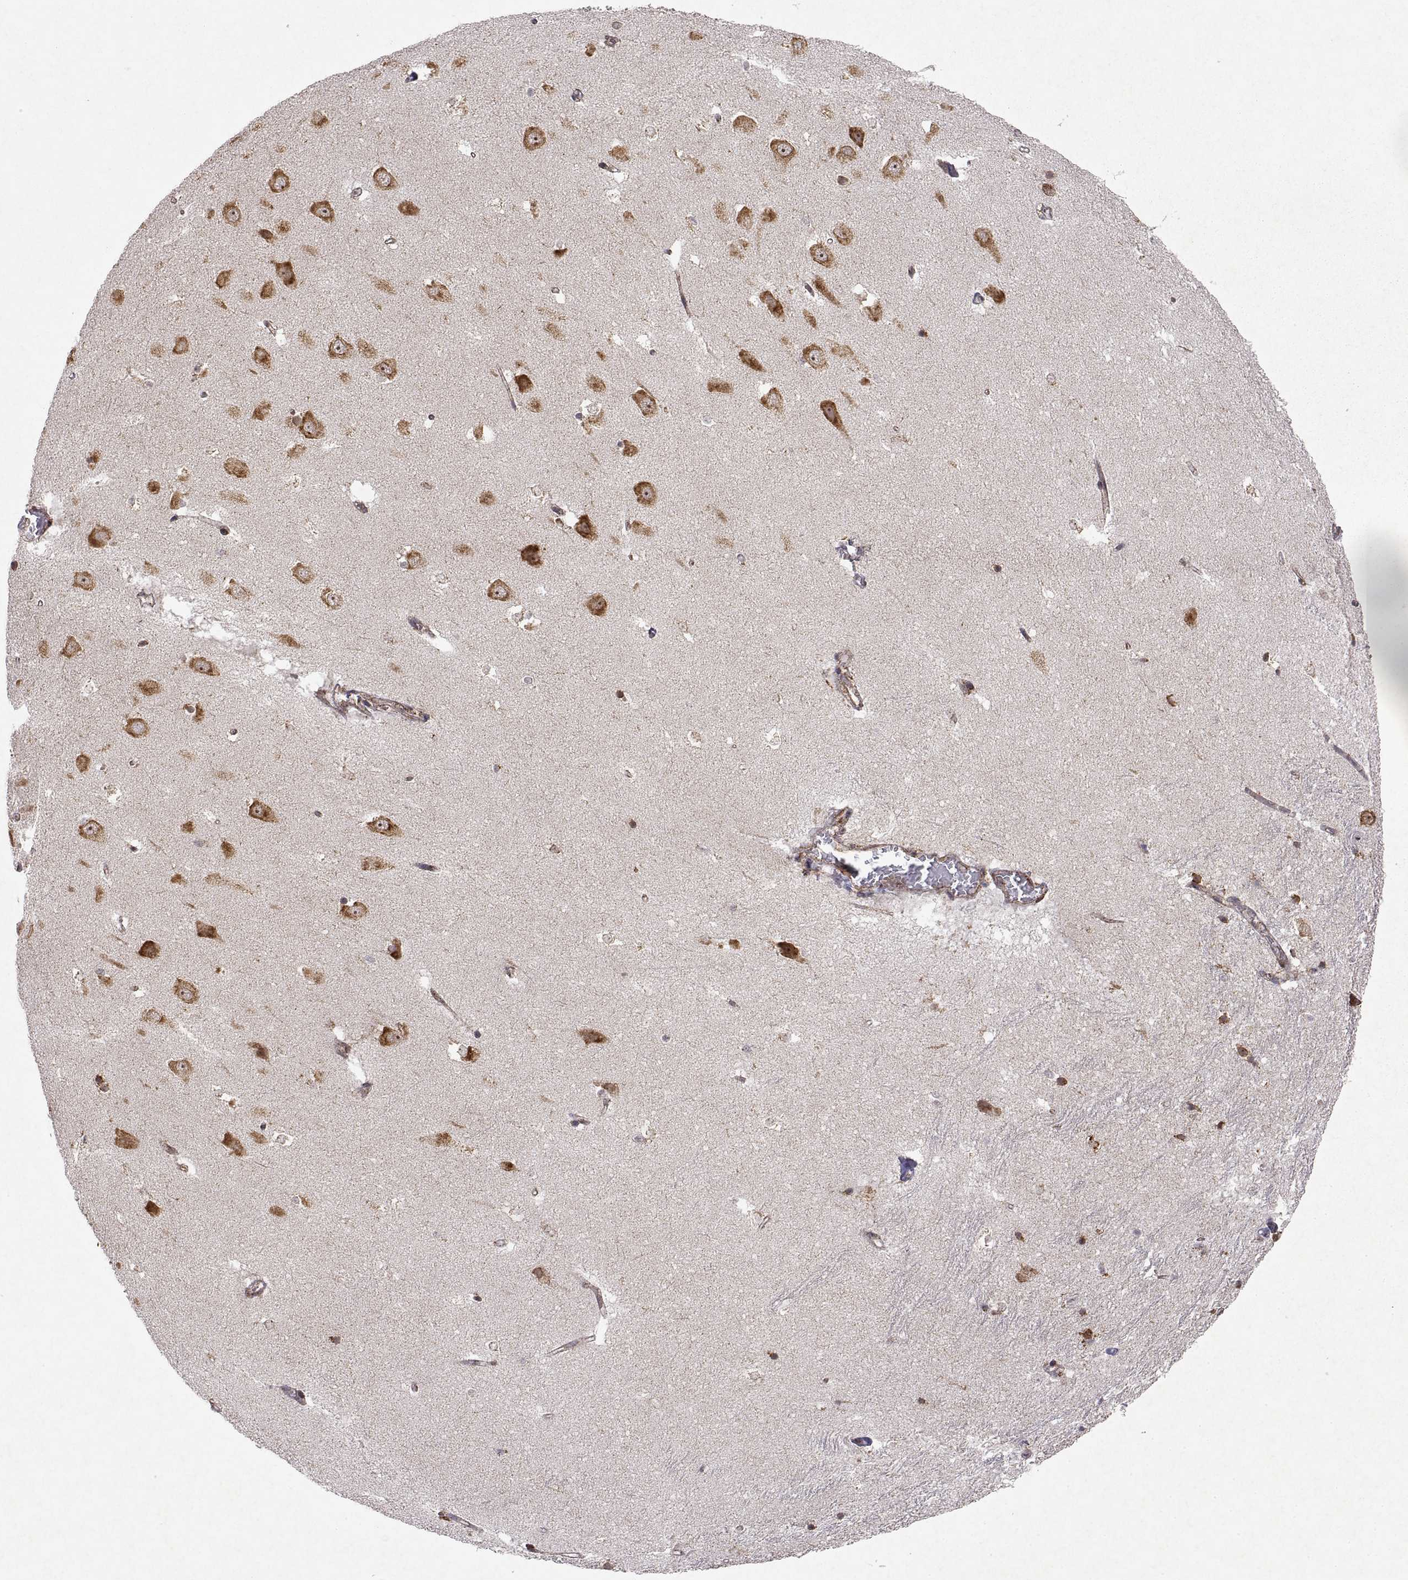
{"staining": {"intensity": "moderate", "quantity": "25%-75%", "location": "cytoplasmic/membranous"}, "tissue": "hippocampus", "cell_type": "Glial cells", "image_type": "normal", "snomed": [{"axis": "morphology", "description": "Normal tissue, NOS"}, {"axis": "topography", "description": "Hippocampus"}], "caption": "Moderate cytoplasmic/membranous staining is appreciated in about 25%-75% of glial cells in normal hippocampus.", "gene": "MANBAL", "patient": {"sex": "male", "age": 44}}